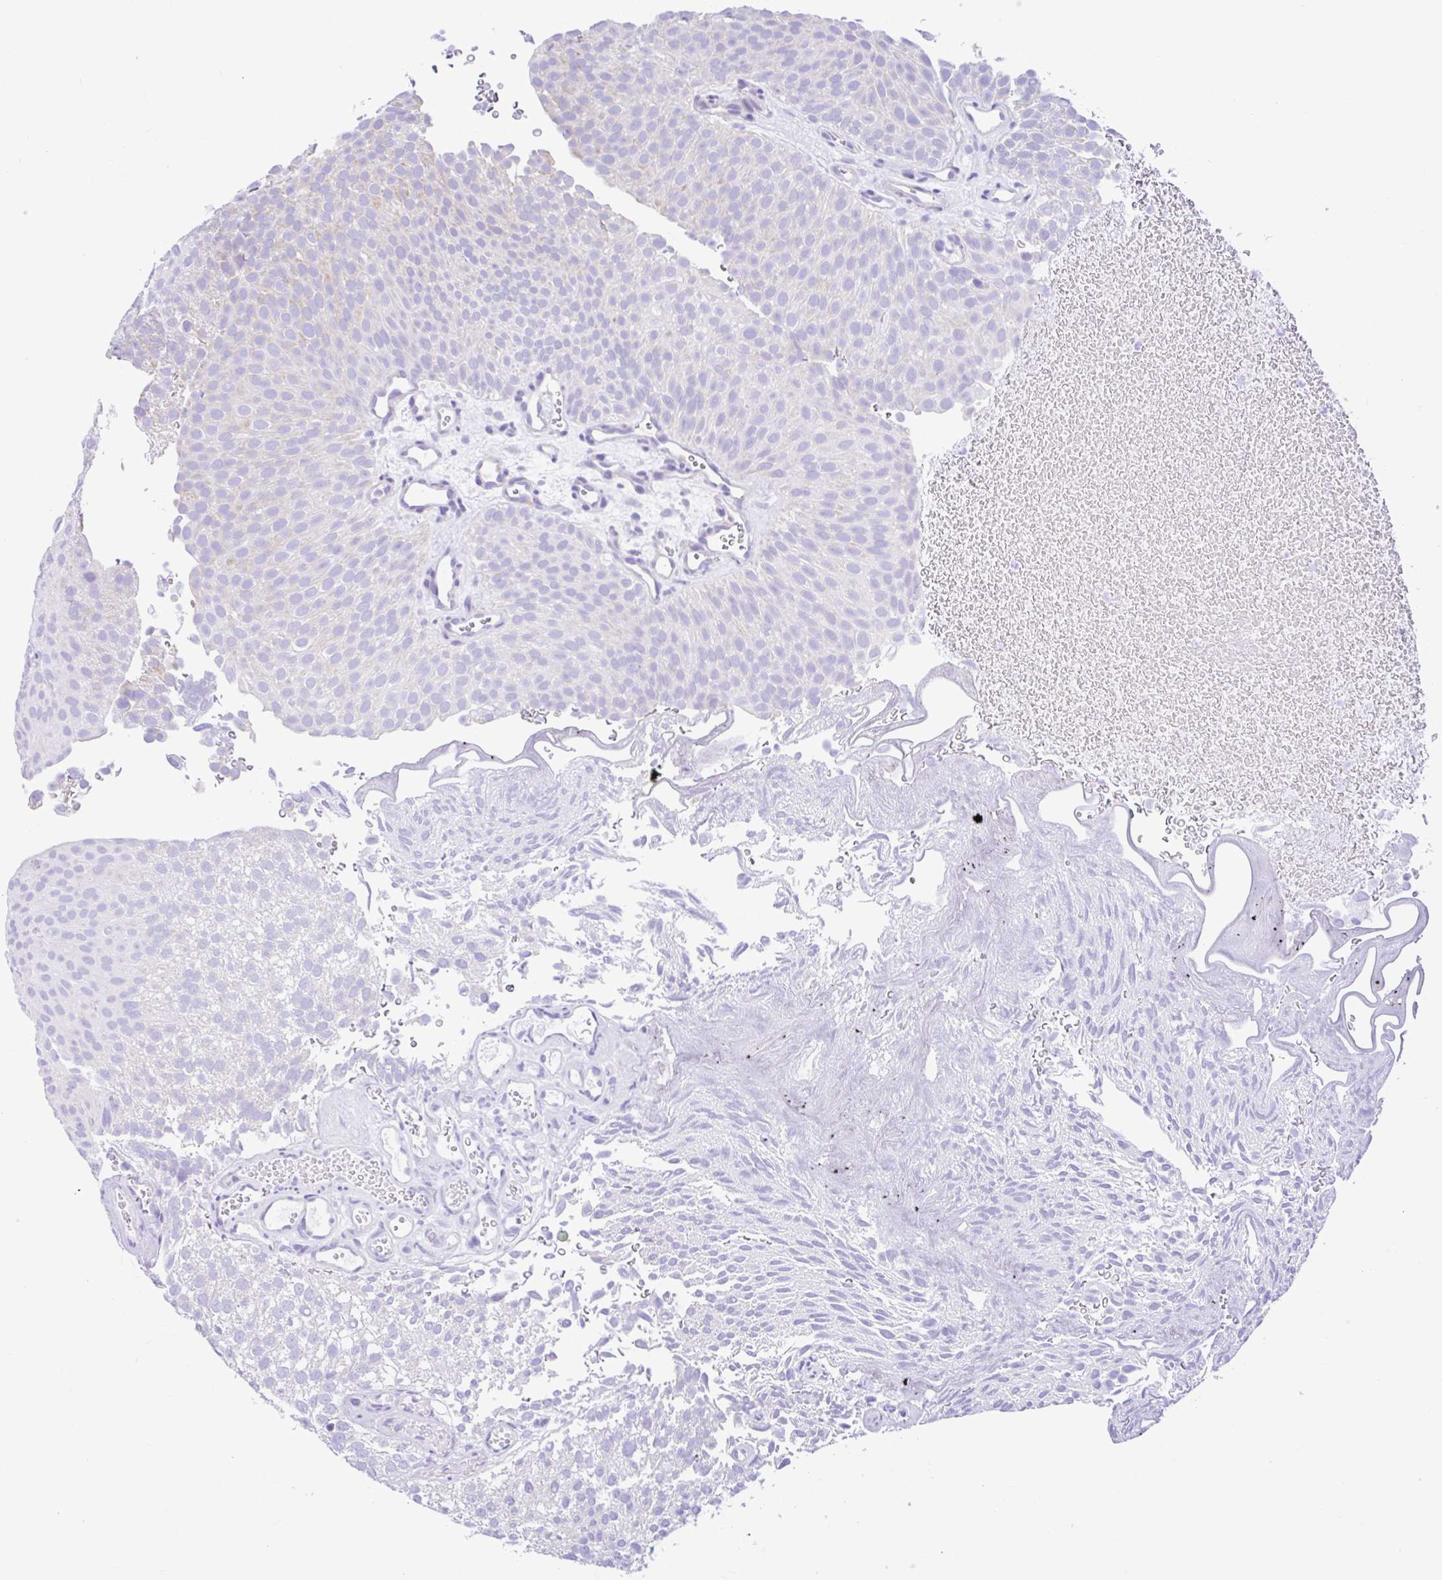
{"staining": {"intensity": "weak", "quantity": "<25%", "location": "cytoplasmic/membranous"}, "tissue": "urothelial cancer", "cell_type": "Tumor cells", "image_type": "cancer", "snomed": [{"axis": "morphology", "description": "Urothelial carcinoma, Low grade"}, {"axis": "topography", "description": "Urinary bladder"}], "caption": "Urothelial cancer was stained to show a protein in brown. There is no significant positivity in tumor cells. (DAB IHC with hematoxylin counter stain).", "gene": "NDUFS2", "patient": {"sex": "male", "age": 78}}